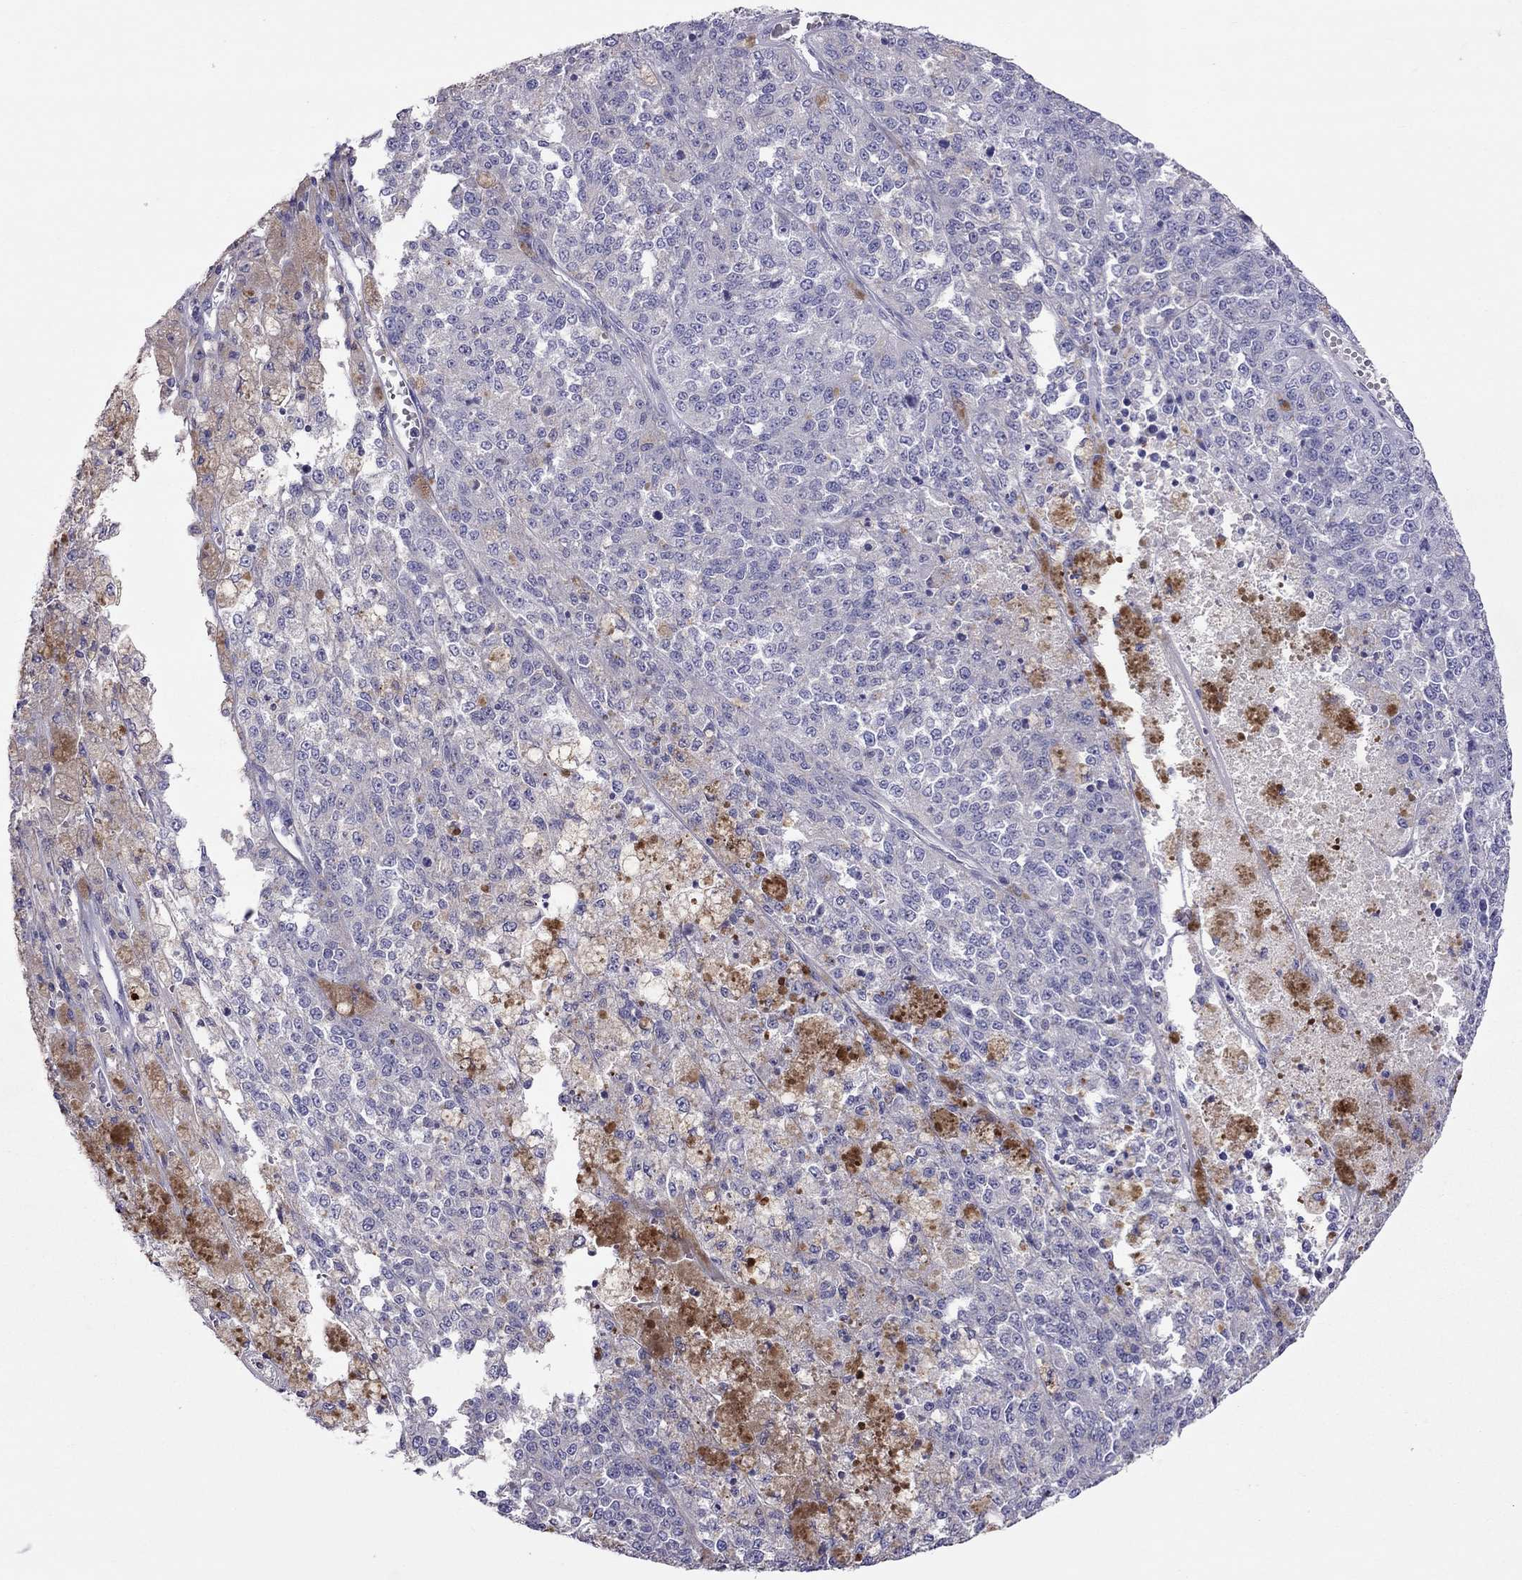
{"staining": {"intensity": "negative", "quantity": "none", "location": "none"}, "tissue": "melanoma", "cell_type": "Tumor cells", "image_type": "cancer", "snomed": [{"axis": "morphology", "description": "Malignant melanoma, Metastatic site"}, {"axis": "topography", "description": "Lymph node"}], "caption": "This is an IHC photomicrograph of human malignant melanoma (metastatic site). There is no positivity in tumor cells.", "gene": "TEX22", "patient": {"sex": "female", "age": 64}}